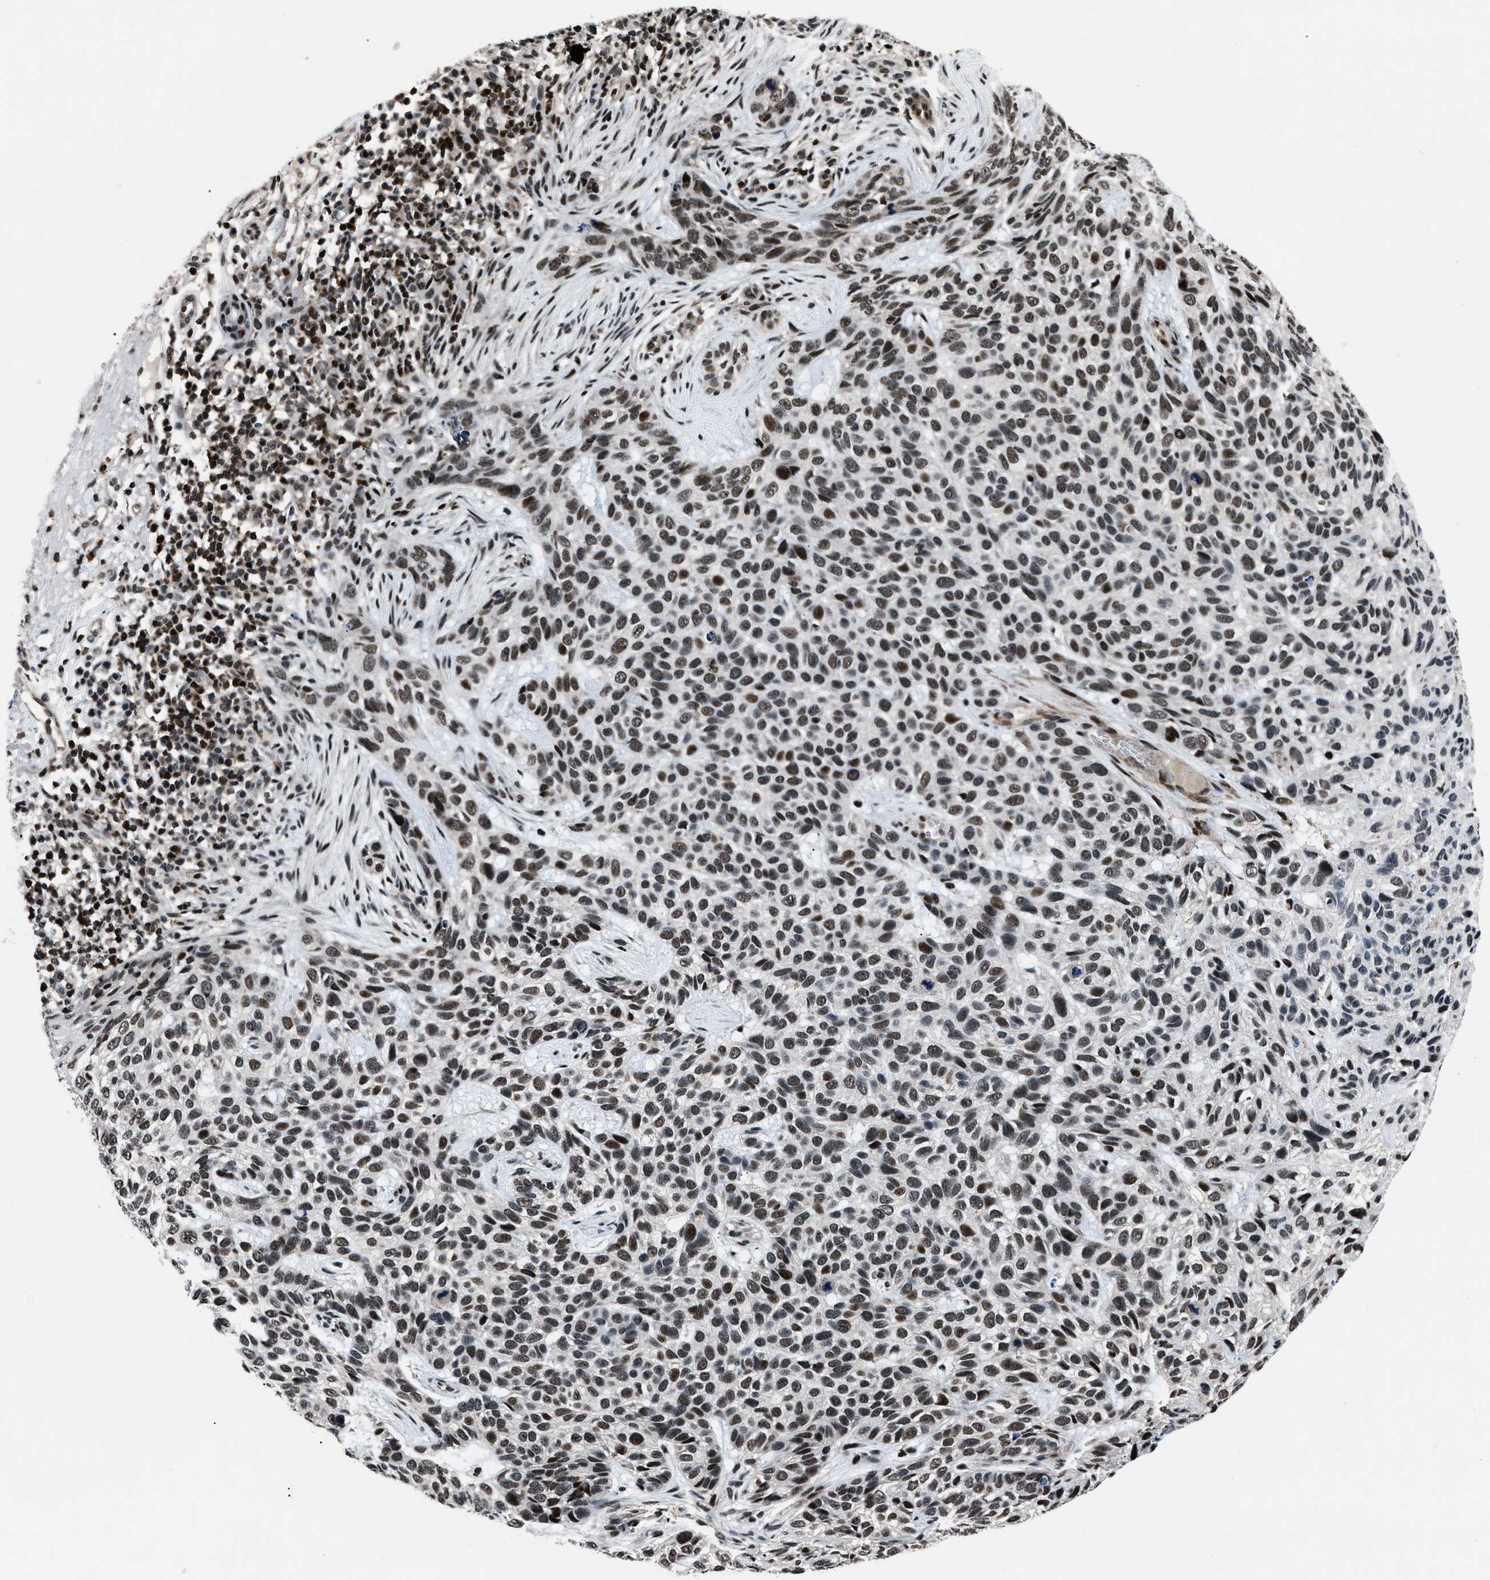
{"staining": {"intensity": "strong", "quantity": ">75%", "location": "nuclear"}, "tissue": "skin cancer", "cell_type": "Tumor cells", "image_type": "cancer", "snomed": [{"axis": "morphology", "description": "Normal tissue, NOS"}, {"axis": "morphology", "description": "Basal cell carcinoma"}, {"axis": "topography", "description": "Skin"}], "caption": "The histopathology image reveals a brown stain indicating the presence of a protein in the nuclear of tumor cells in skin cancer (basal cell carcinoma).", "gene": "SMARCB1", "patient": {"sex": "male", "age": 79}}